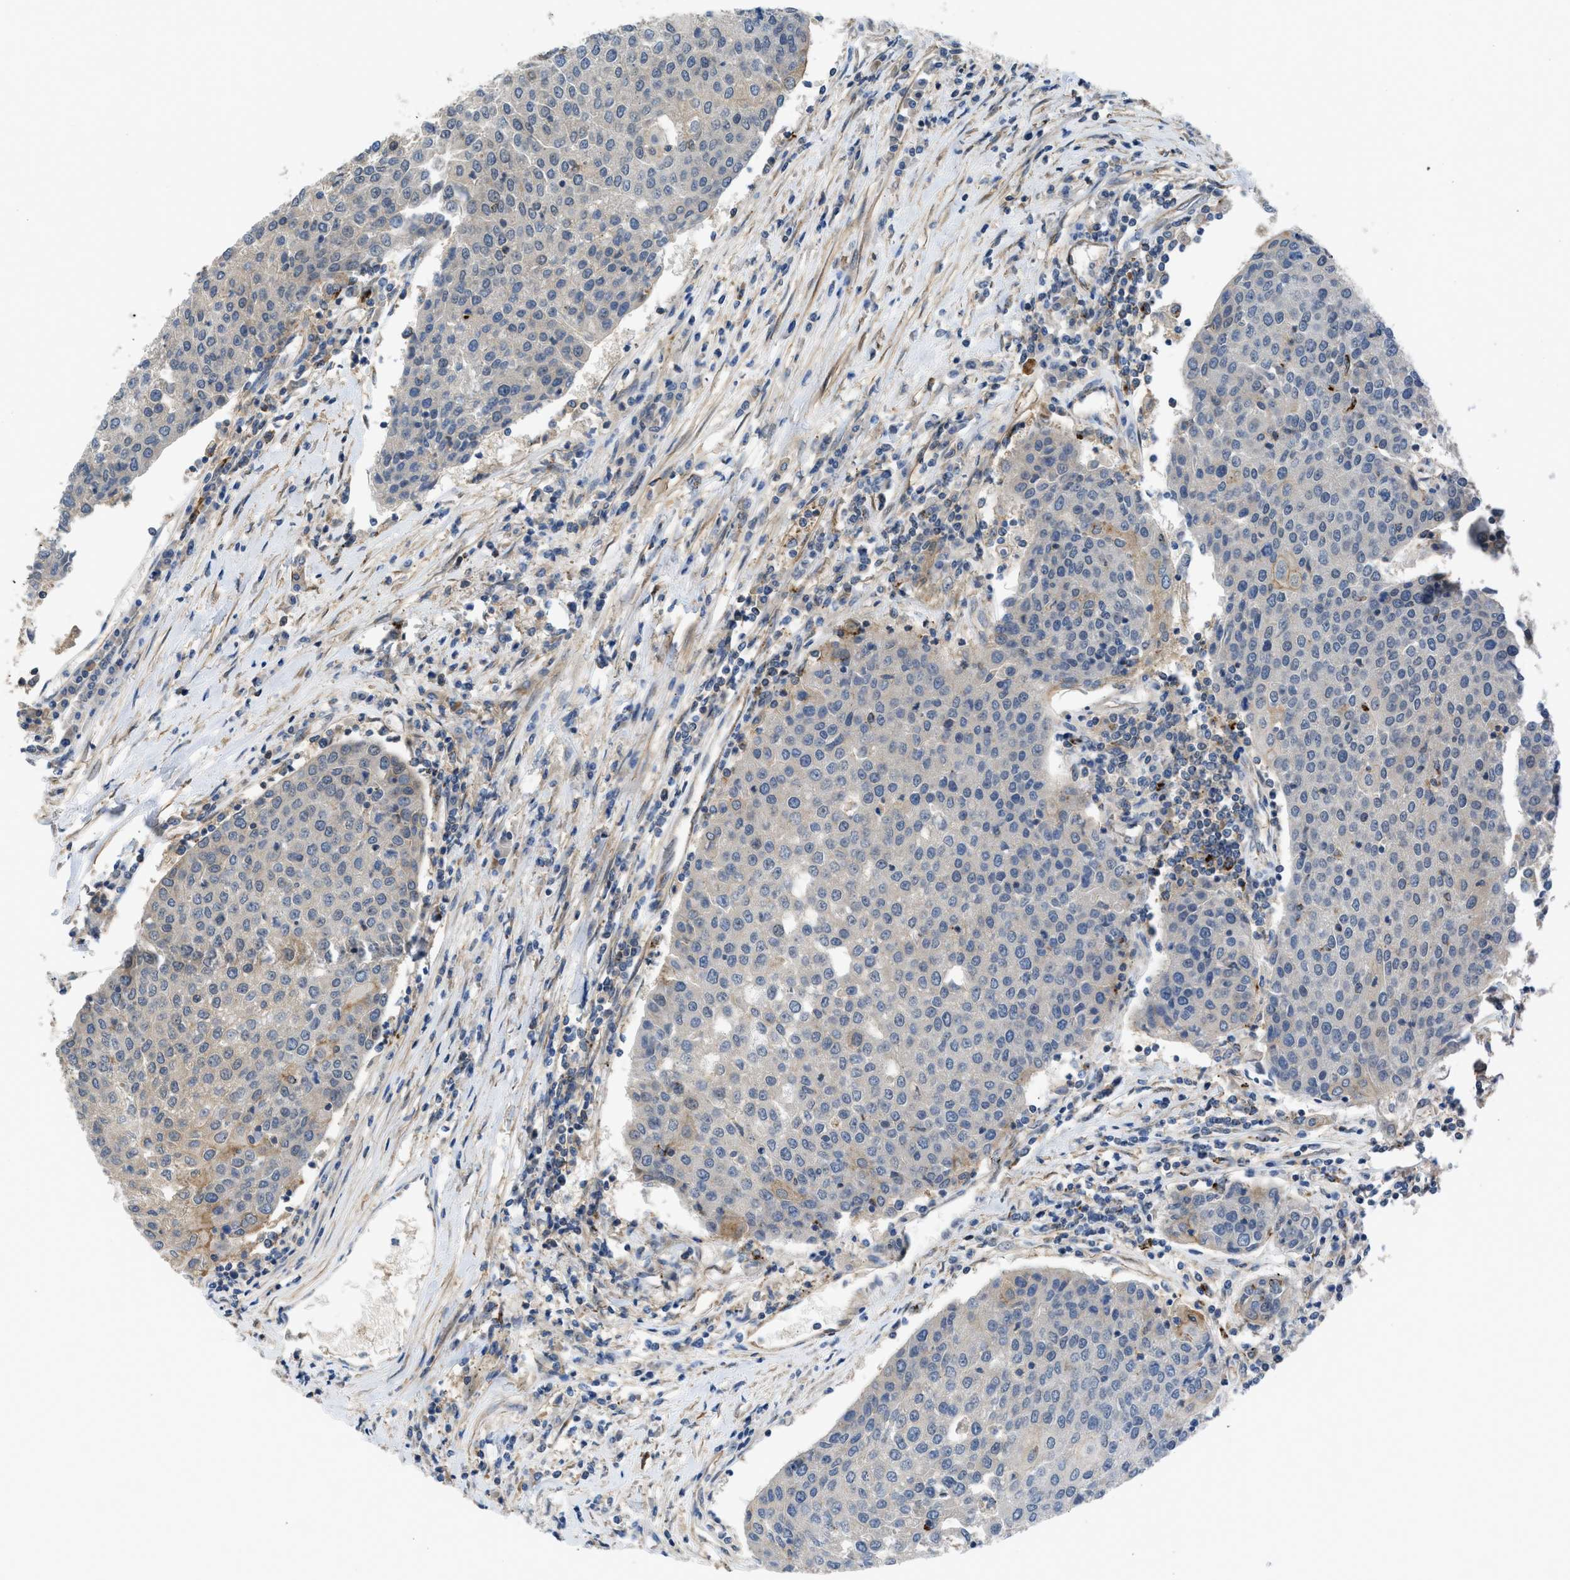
{"staining": {"intensity": "negative", "quantity": "none", "location": "none"}, "tissue": "urothelial cancer", "cell_type": "Tumor cells", "image_type": "cancer", "snomed": [{"axis": "morphology", "description": "Urothelial carcinoma, High grade"}, {"axis": "topography", "description": "Urinary bladder"}], "caption": "High magnification brightfield microscopy of high-grade urothelial carcinoma stained with DAB (brown) and counterstained with hematoxylin (blue): tumor cells show no significant expression. (DAB (3,3'-diaminobenzidine) immunohistochemistry (IHC) visualized using brightfield microscopy, high magnification).", "gene": "GPATCH2L", "patient": {"sex": "female", "age": 85}}